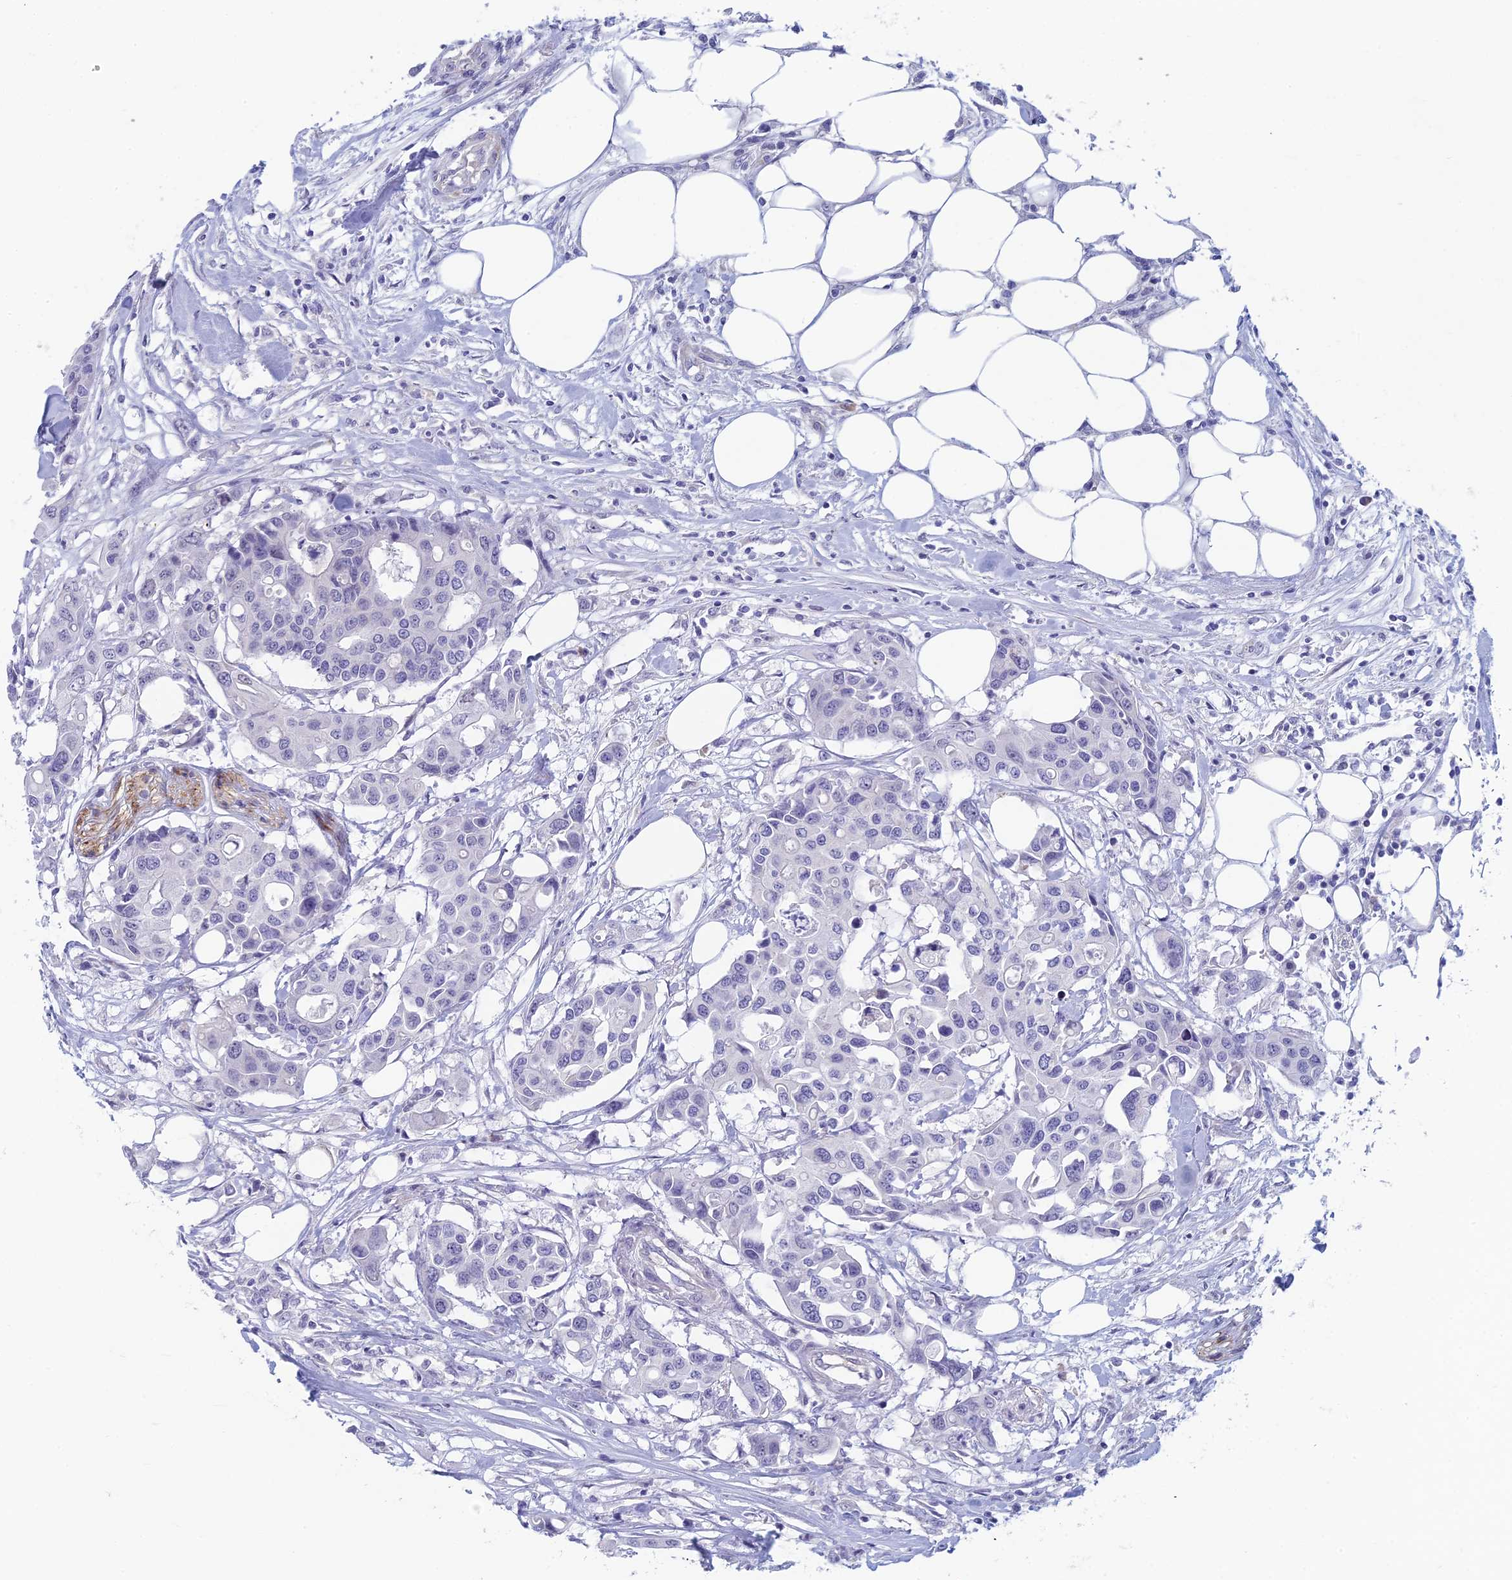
{"staining": {"intensity": "negative", "quantity": "none", "location": "none"}, "tissue": "colorectal cancer", "cell_type": "Tumor cells", "image_type": "cancer", "snomed": [{"axis": "morphology", "description": "Adenocarcinoma, NOS"}, {"axis": "topography", "description": "Colon"}], "caption": "A high-resolution micrograph shows IHC staining of adenocarcinoma (colorectal), which demonstrates no significant positivity in tumor cells.", "gene": "PPP1R26", "patient": {"sex": "male", "age": 77}}